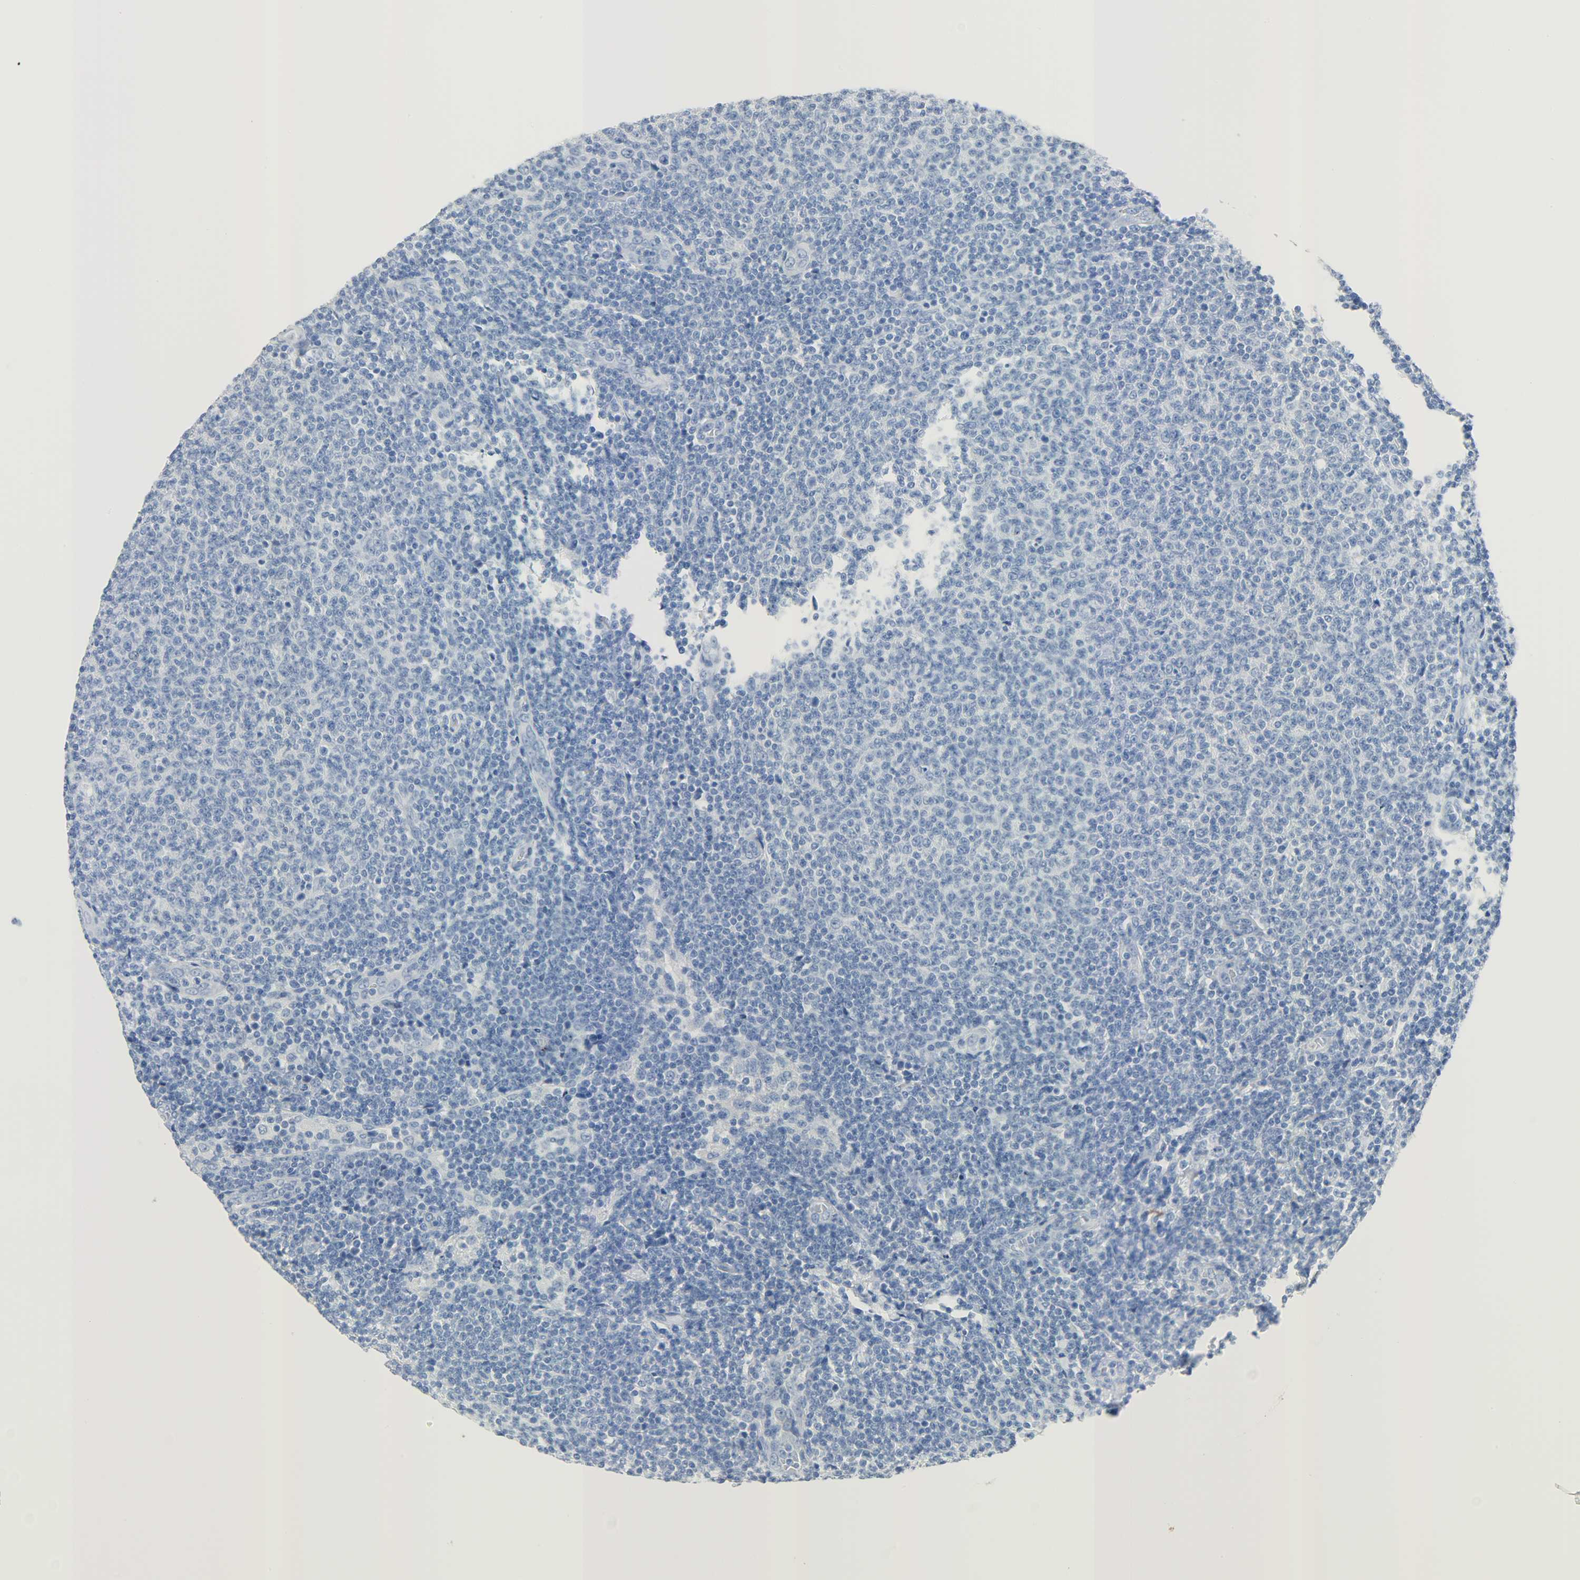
{"staining": {"intensity": "negative", "quantity": "none", "location": "none"}, "tissue": "lymphoma", "cell_type": "Tumor cells", "image_type": "cancer", "snomed": [{"axis": "morphology", "description": "Malignant lymphoma, non-Hodgkin's type, Low grade"}, {"axis": "topography", "description": "Lymph node"}], "caption": "Immunohistochemistry (IHC) histopathology image of neoplastic tissue: lymphoma stained with DAB (3,3'-diaminobenzidine) shows no significant protein positivity in tumor cells.", "gene": "CA3", "patient": {"sex": "male", "age": 66}}